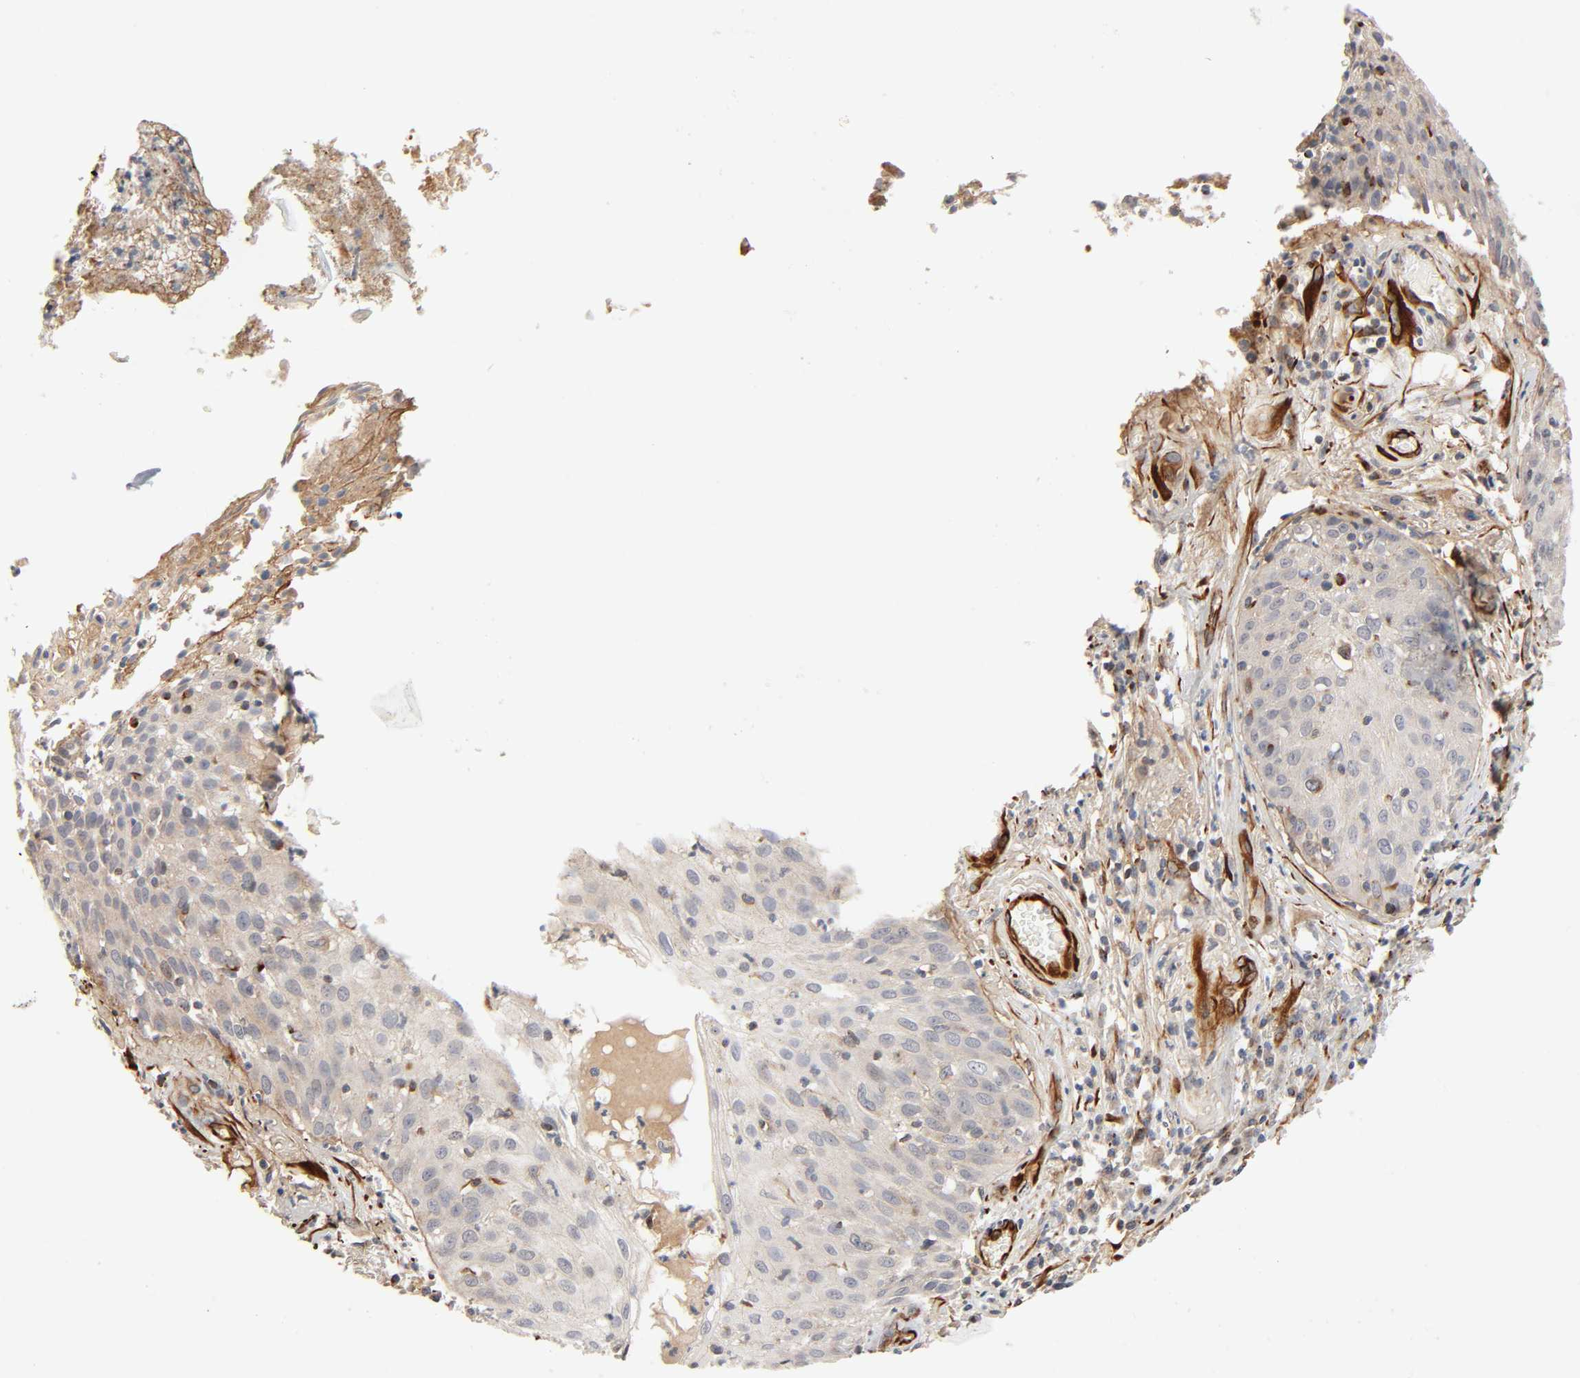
{"staining": {"intensity": "weak", "quantity": "25%-75%", "location": "cytoplasmic/membranous"}, "tissue": "skin cancer", "cell_type": "Tumor cells", "image_type": "cancer", "snomed": [{"axis": "morphology", "description": "Squamous cell carcinoma, NOS"}, {"axis": "topography", "description": "Skin"}], "caption": "Weak cytoplasmic/membranous staining for a protein is present in about 25%-75% of tumor cells of skin squamous cell carcinoma using immunohistochemistry (IHC).", "gene": "REEP6", "patient": {"sex": "male", "age": 65}}